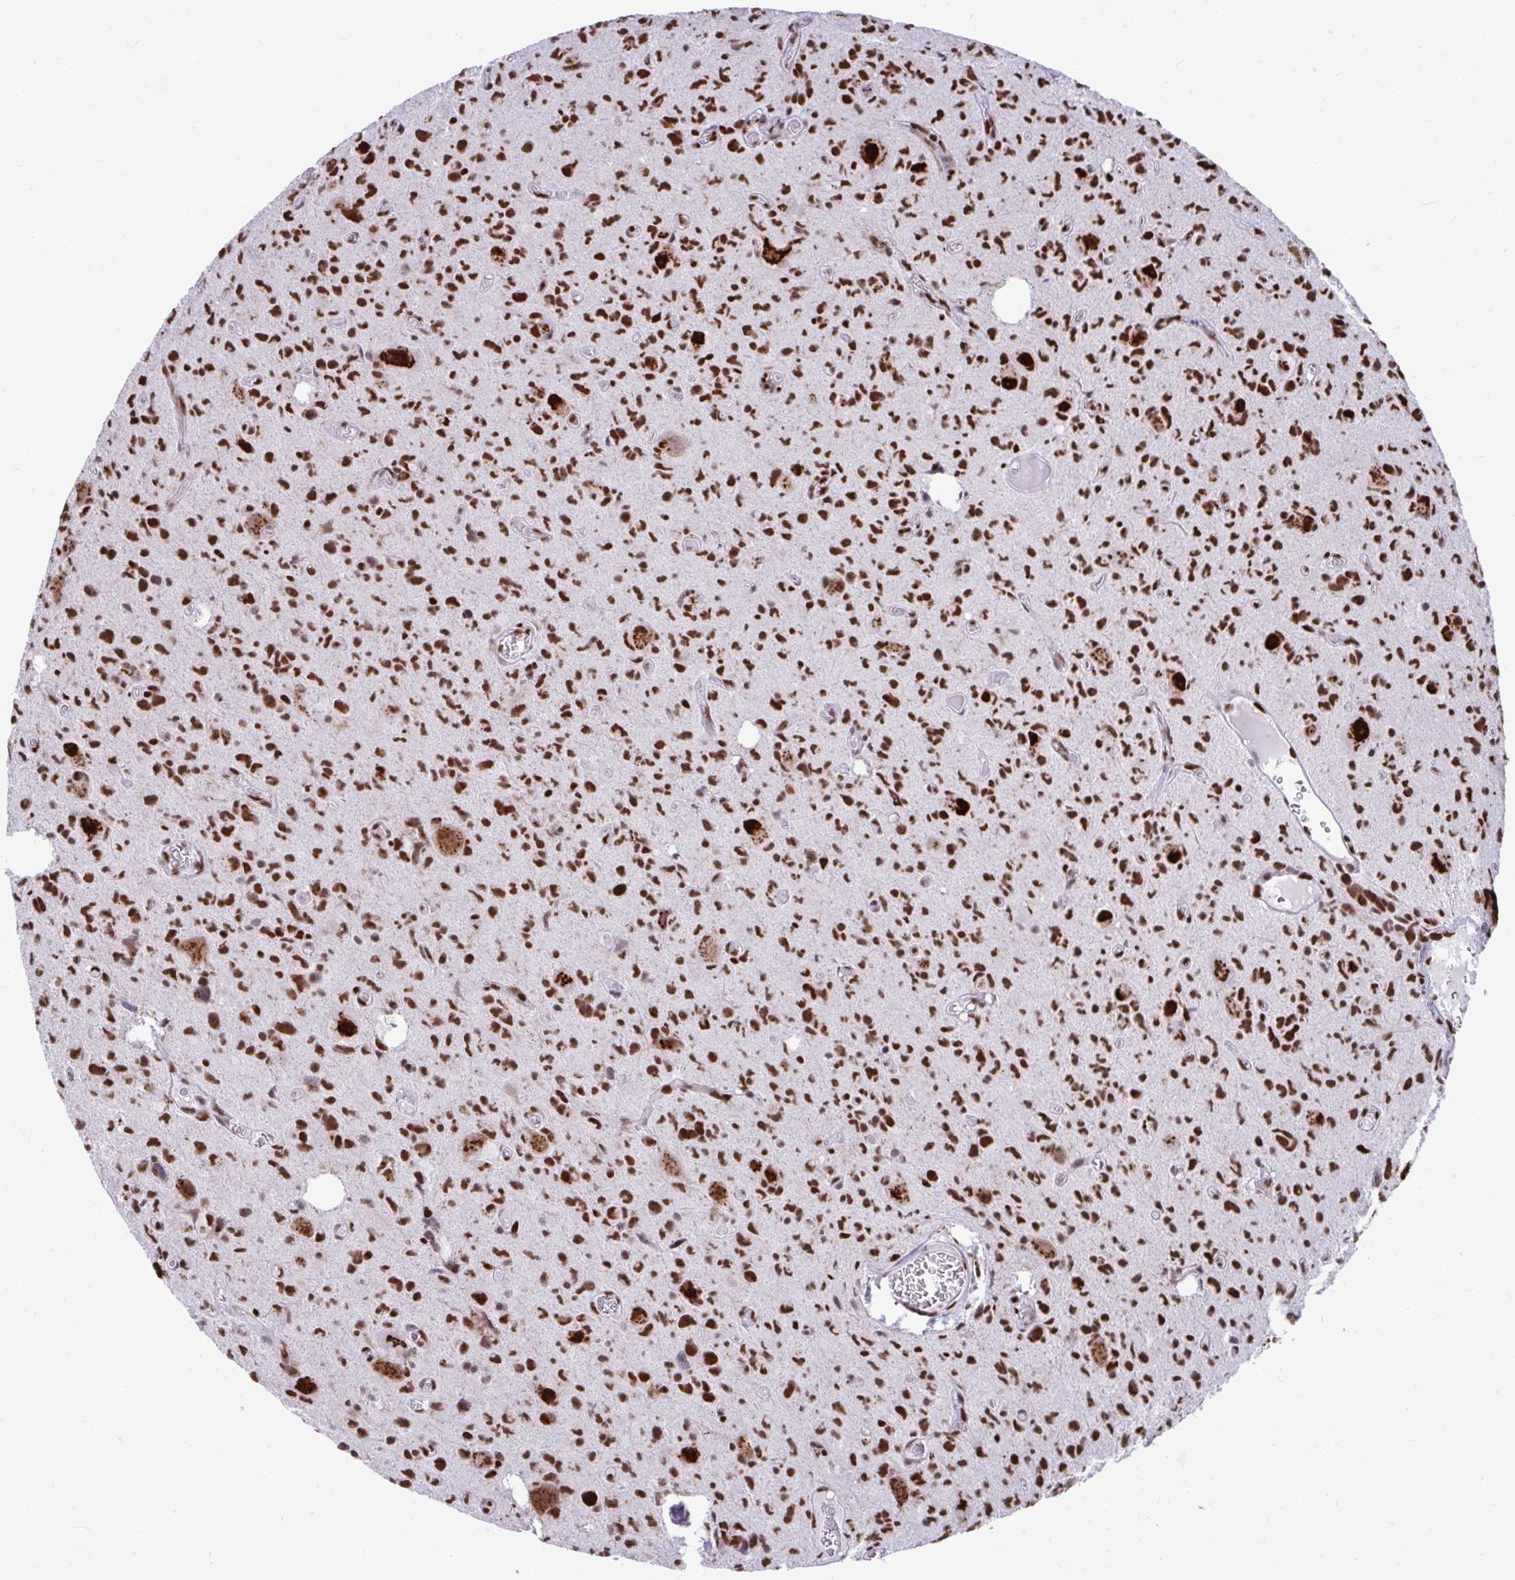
{"staining": {"intensity": "strong", "quantity": ">75%", "location": "nuclear"}, "tissue": "glioma", "cell_type": "Tumor cells", "image_type": "cancer", "snomed": [{"axis": "morphology", "description": "Glioma, malignant, High grade"}, {"axis": "topography", "description": "Brain"}], "caption": "A brown stain labels strong nuclear expression of a protein in human glioma tumor cells. Immunohistochemistry (ihc) stains the protein of interest in brown and the nuclei are stained blue.", "gene": "SLC35C2", "patient": {"sex": "male", "age": 76}}